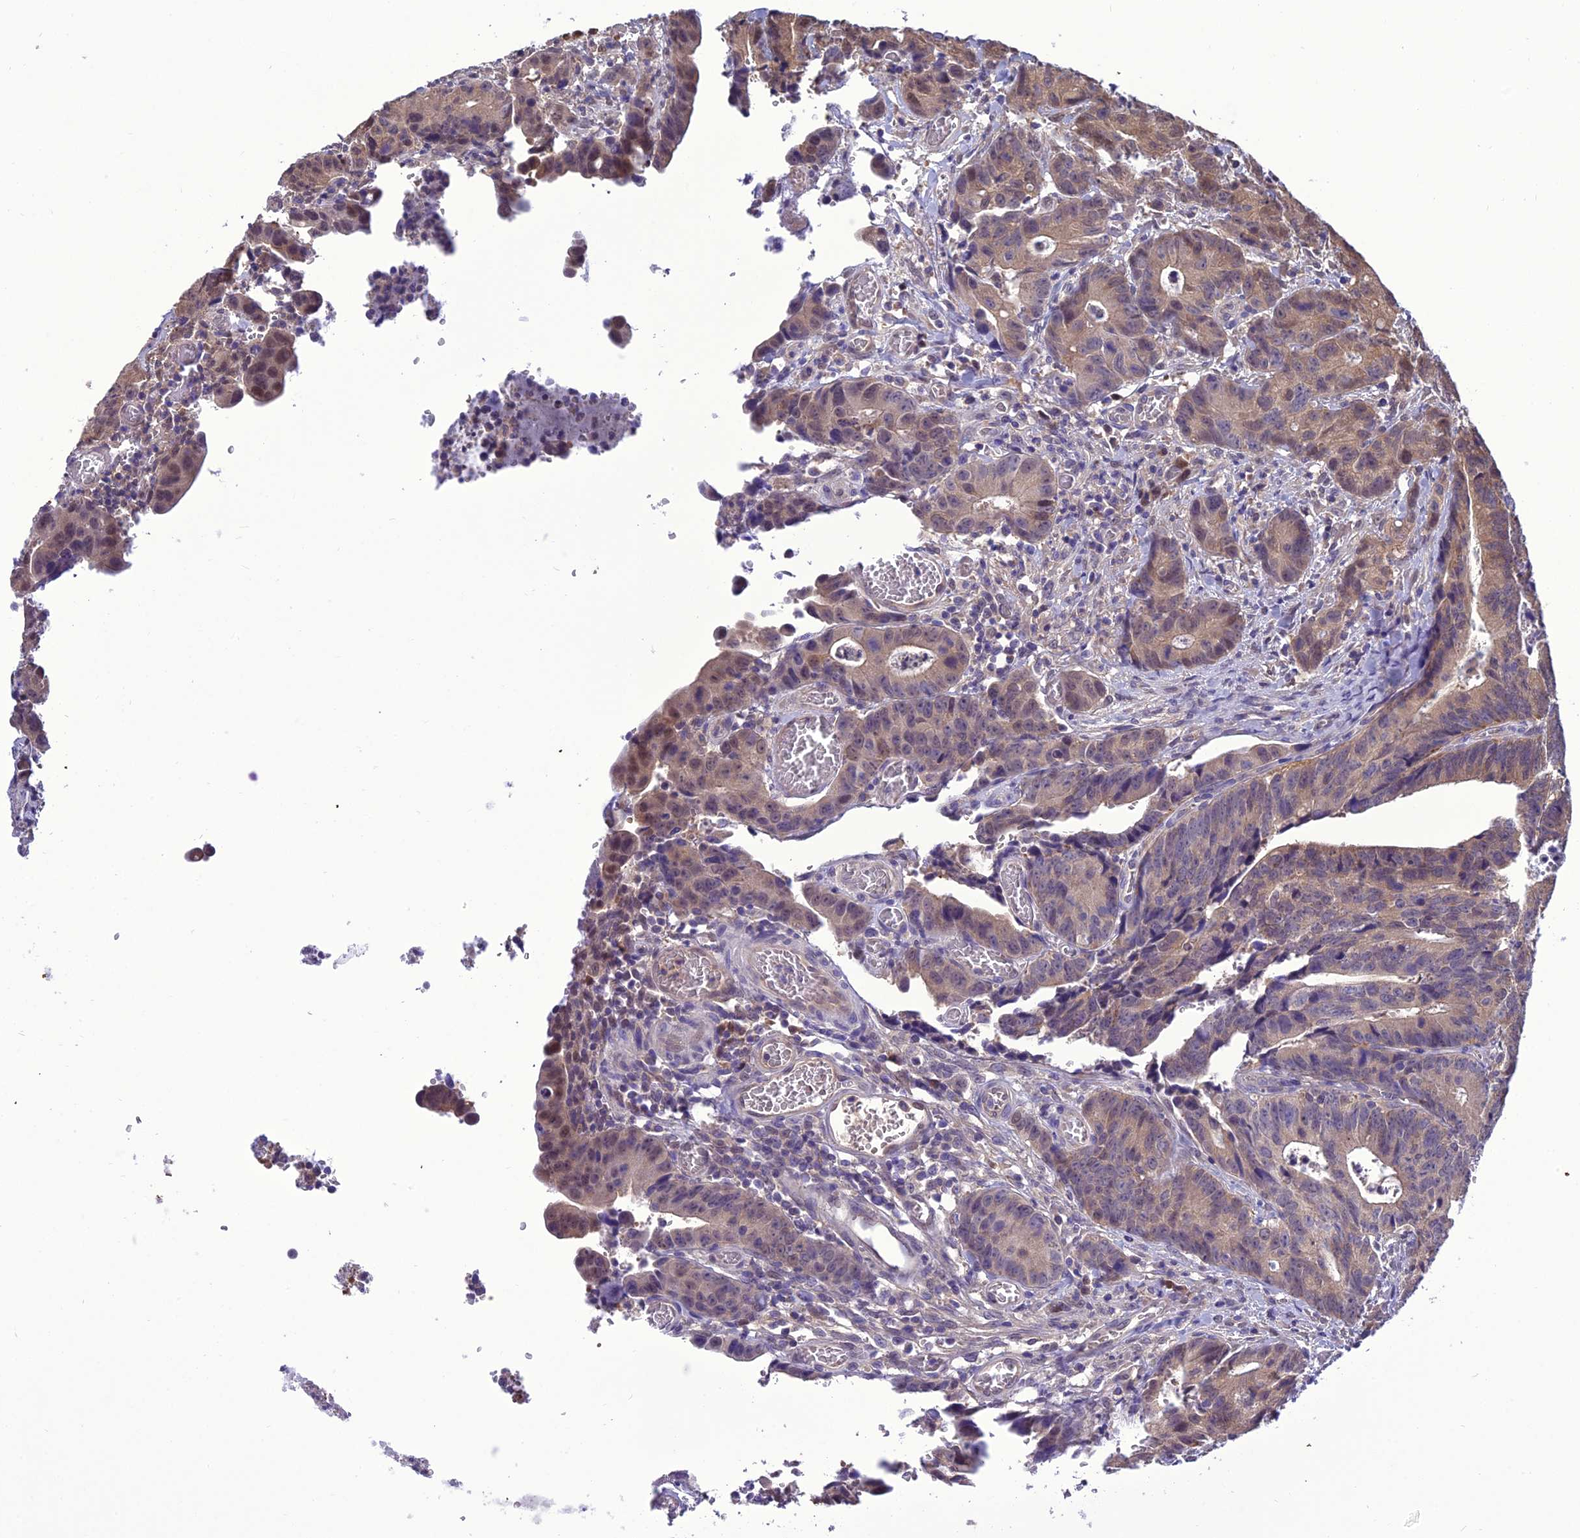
{"staining": {"intensity": "weak", "quantity": "<25%", "location": "cytoplasmic/membranous"}, "tissue": "colorectal cancer", "cell_type": "Tumor cells", "image_type": "cancer", "snomed": [{"axis": "morphology", "description": "Adenocarcinoma, NOS"}, {"axis": "topography", "description": "Colon"}], "caption": "Immunohistochemical staining of colorectal adenocarcinoma reveals no significant staining in tumor cells. (DAB immunohistochemistry visualized using brightfield microscopy, high magnification).", "gene": "BORCS6", "patient": {"sex": "female", "age": 57}}